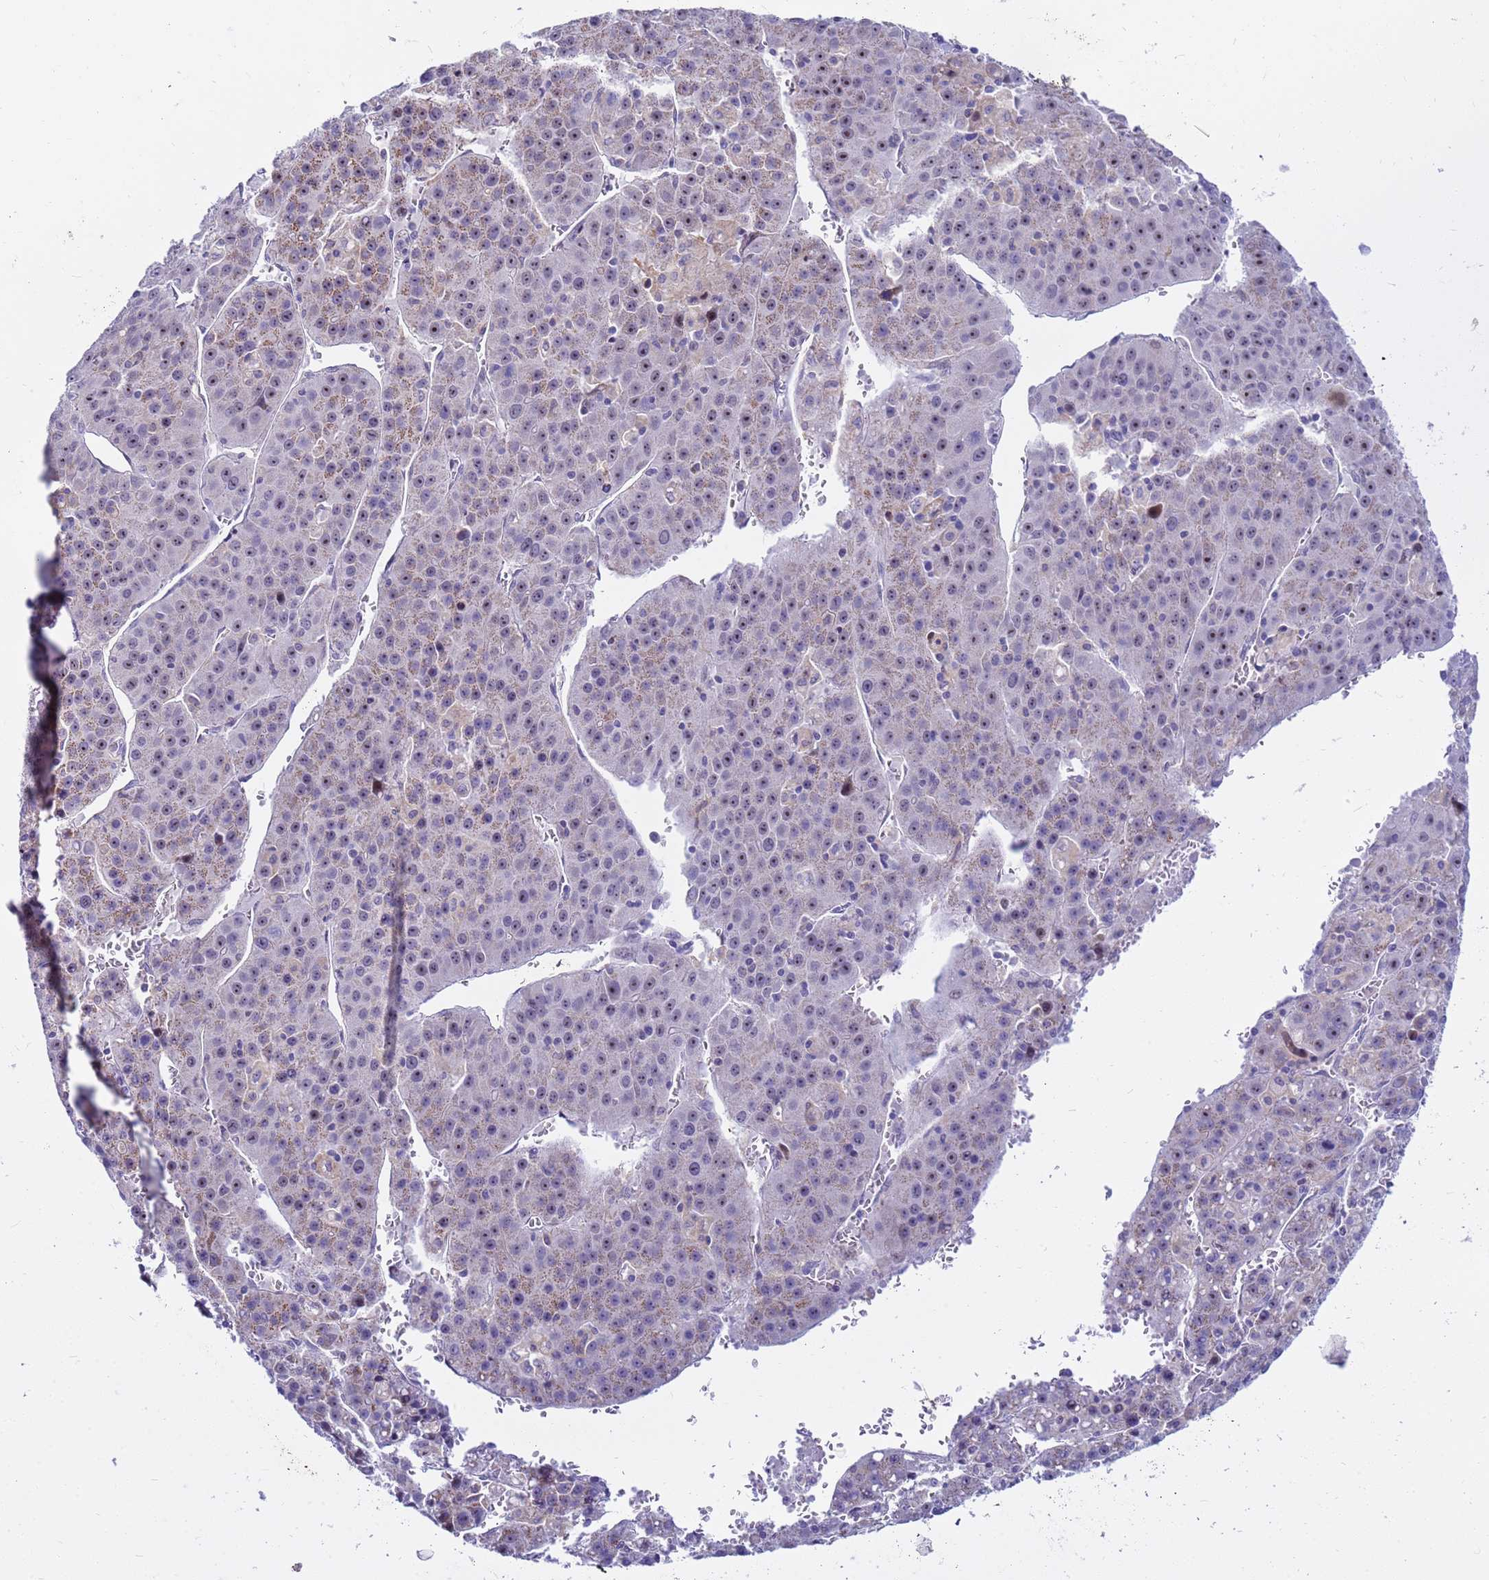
{"staining": {"intensity": "moderate", "quantity": "25%-75%", "location": "nuclear"}, "tissue": "liver cancer", "cell_type": "Tumor cells", "image_type": "cancer", "snomed": [{"axis": "morphology", "description": "Carcinoma, Hepatocellular, NOS"}, {"axis": "topography", "description": "Liver"}], "caption": "An image of liver cancer stained for a protein displays moderate nuclear brown staining in tumor cells. (DAB (3,3'-diaminobenzidine) IHC with brightfield microscopy, high magnification).", "gene": "LRATD1", "patient": {"sex": "female", "age": 53}}